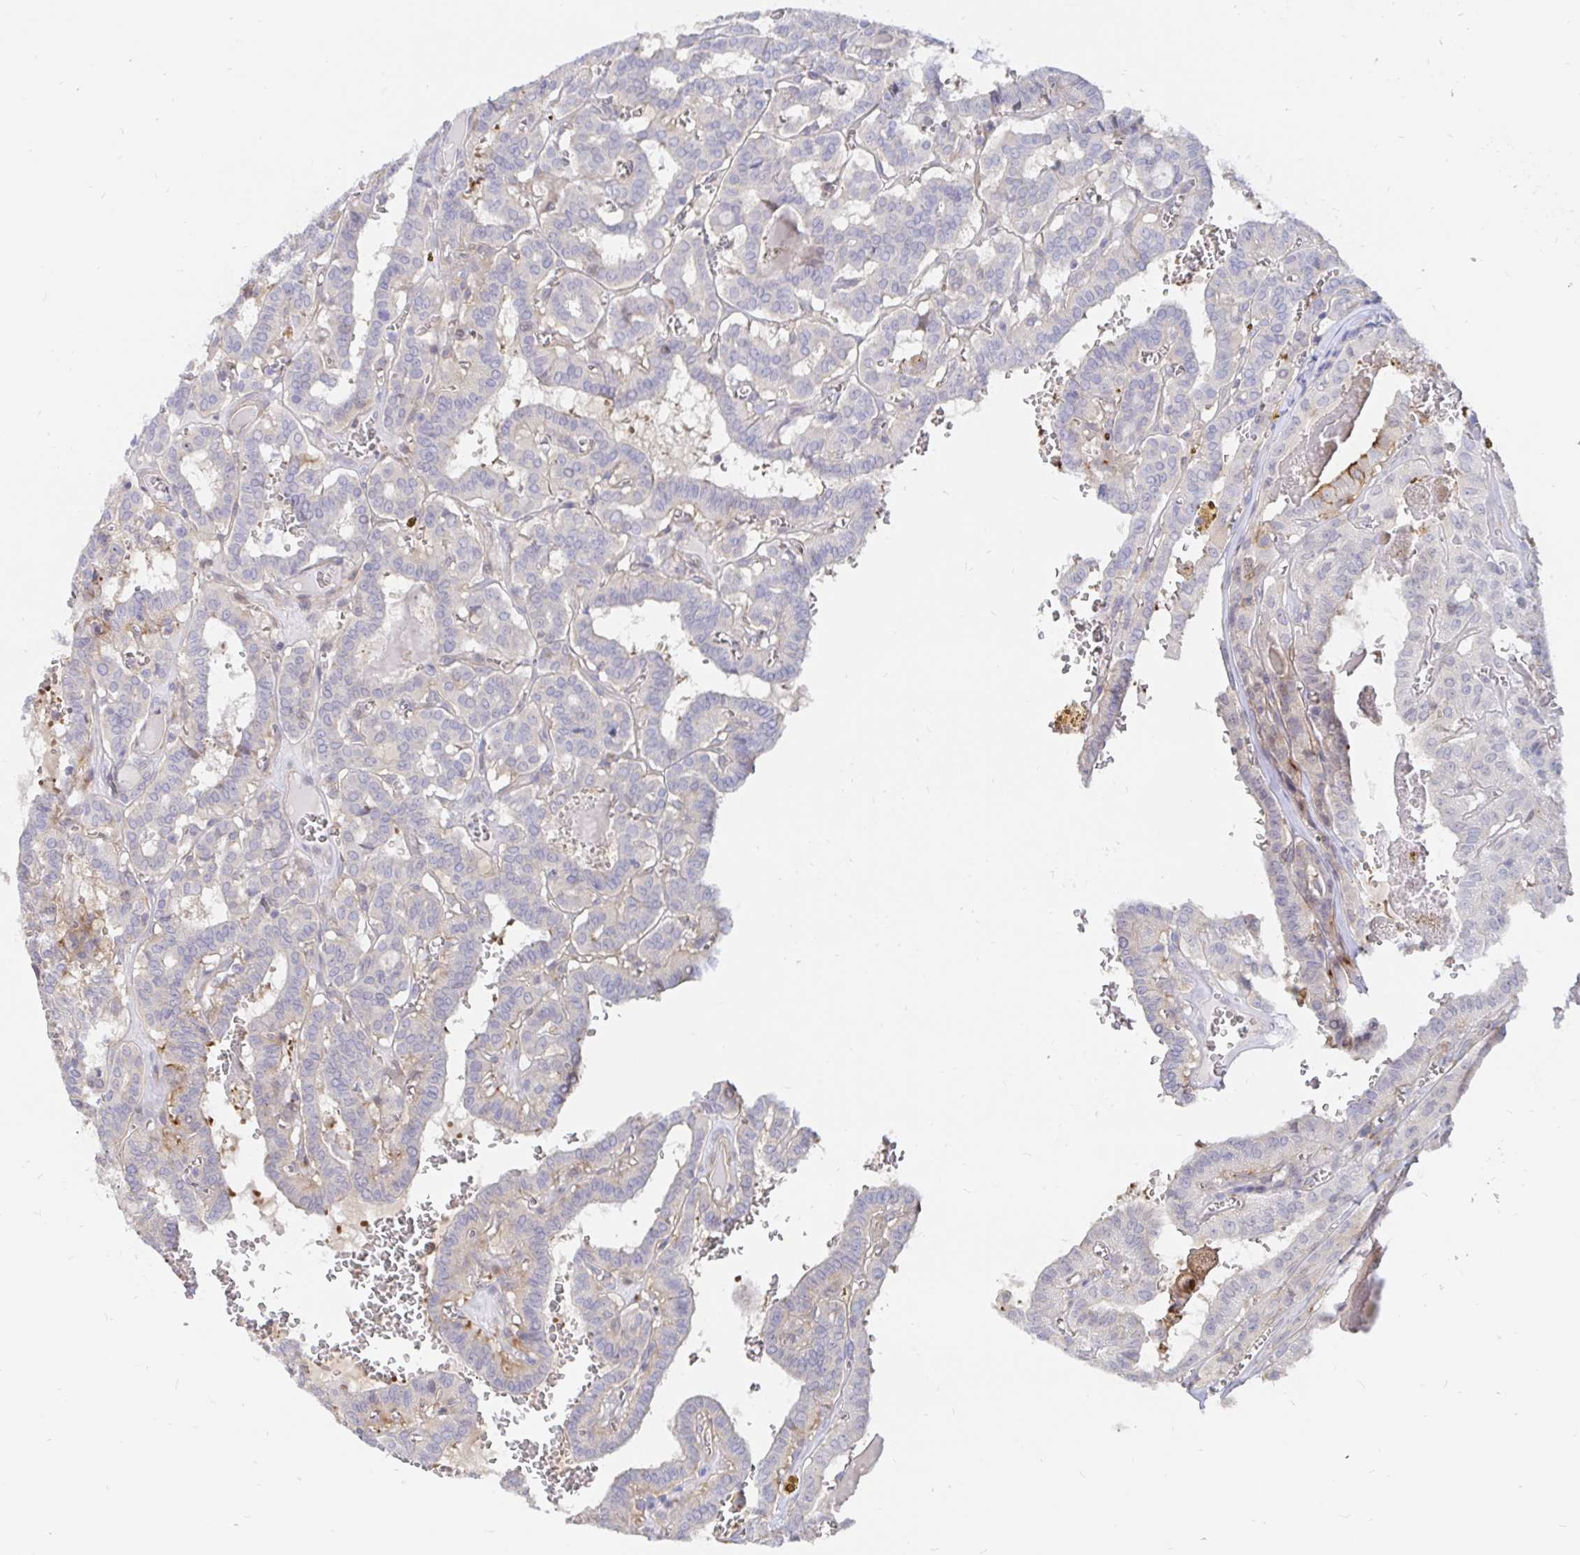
{"staining": {"intensity": "negative", "quantity": "none", "location": "none"}, "tissue": "thyroid cancer", "cell_type": "Tumor cells", "image_type": "cancer", "snomed": [{"axis": "morphology", "description": "Papillary adenocarcinoma, NOS"}, {"axis": "topography", "description": "Thyroid gland"}], "caption": "IHC photomicrograph of neoplastic tissue: human thyroid cancer stained with DAB demonstrates no significant protein positivity in tumor cells.", "gene": "KCTD19", "patient": {"sex": "female", "age": 21}}